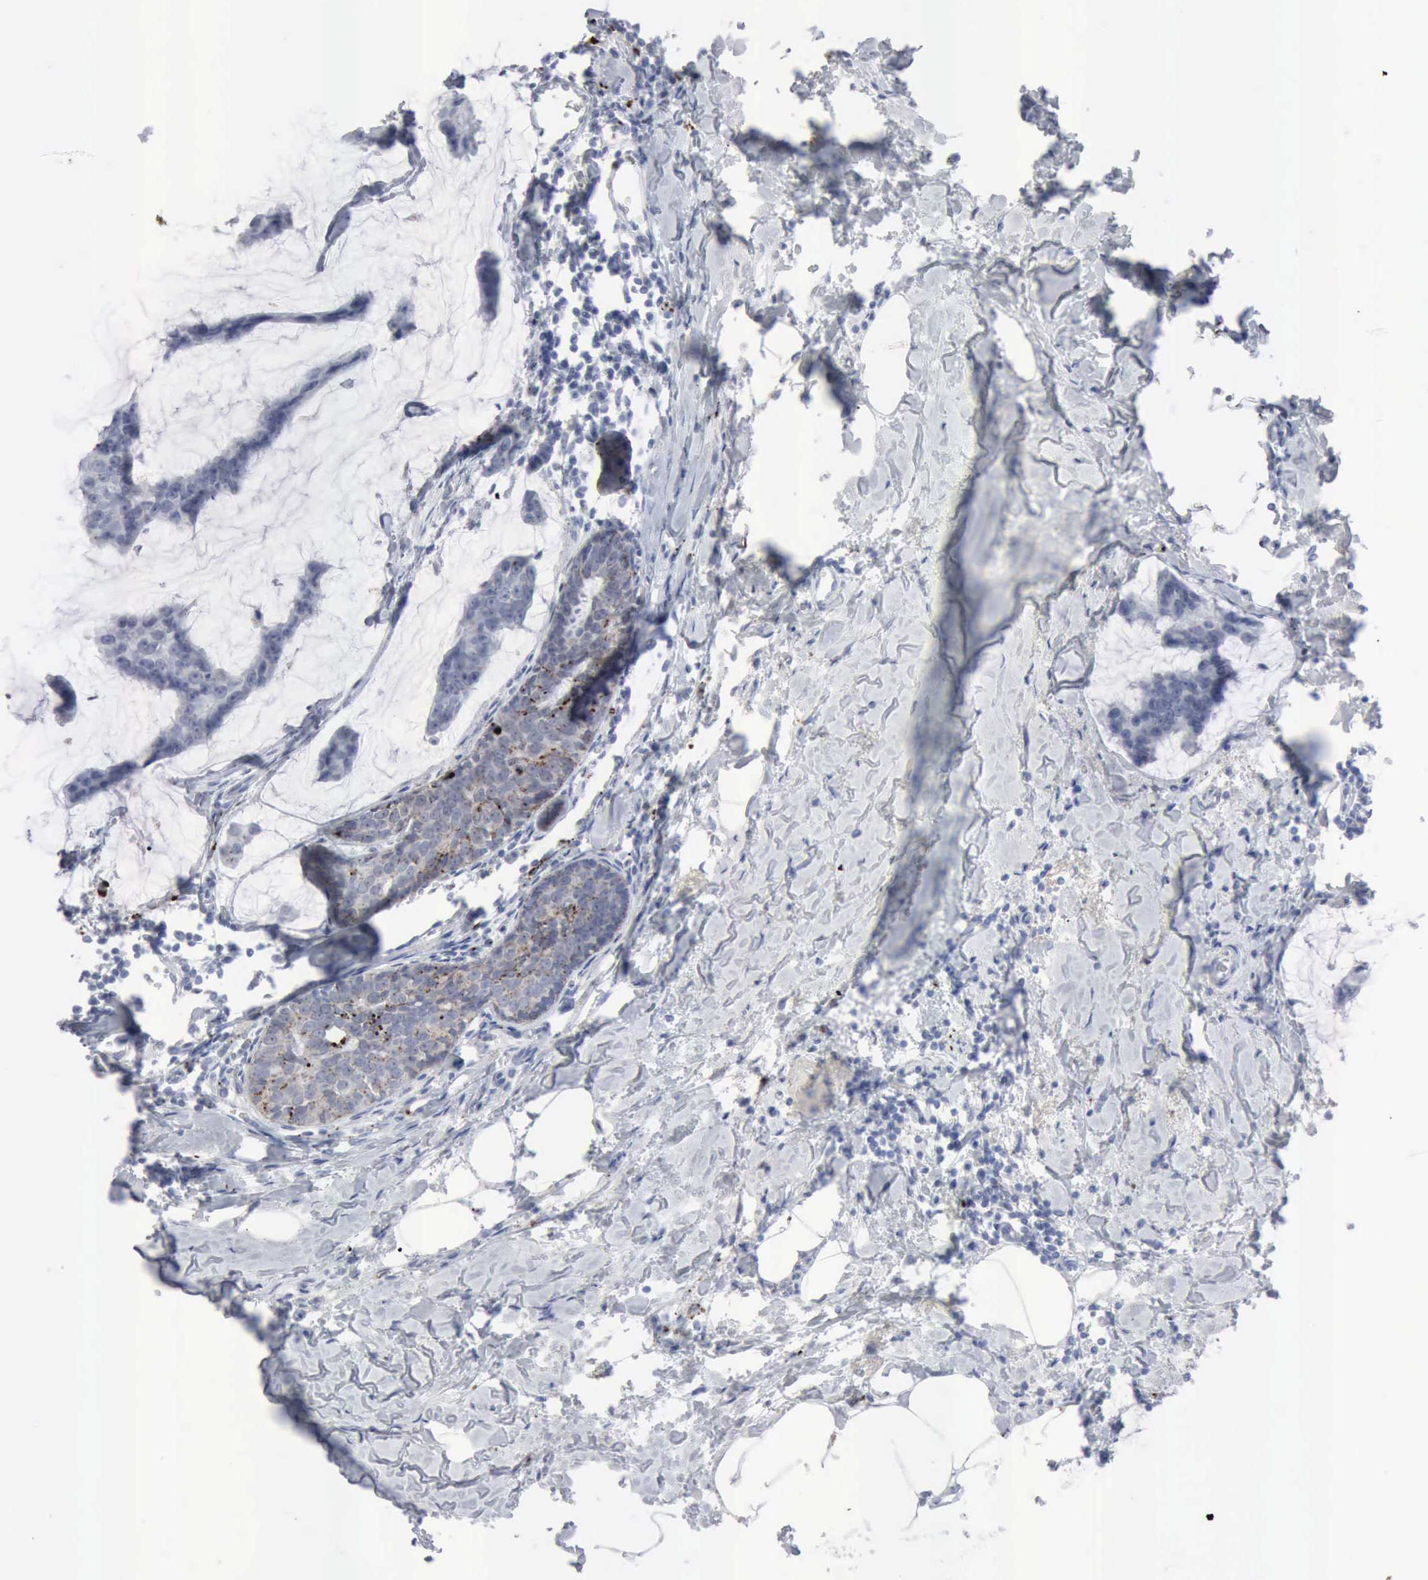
{"staining": {"intensity": "weak", "quantity": "<25%", "location": "cytoplasmic/membranous"}, "tissue": "breast cancer", "cell_type": "Tumor cells", "image_type": "cancer", "snomed": [{"axis": "morphology", "description": "Normal tissue, NOS"}, {"axis": "morphology", "description": "Duct carcinoma"}, {"axis": "topography", "description": "Breast"}], "caption": "Immunohistochemical staining of breast cancer shows no significant staining in tumor cells.", "gene": "GLA", "patient": {"sex": "female", "age": 50}}